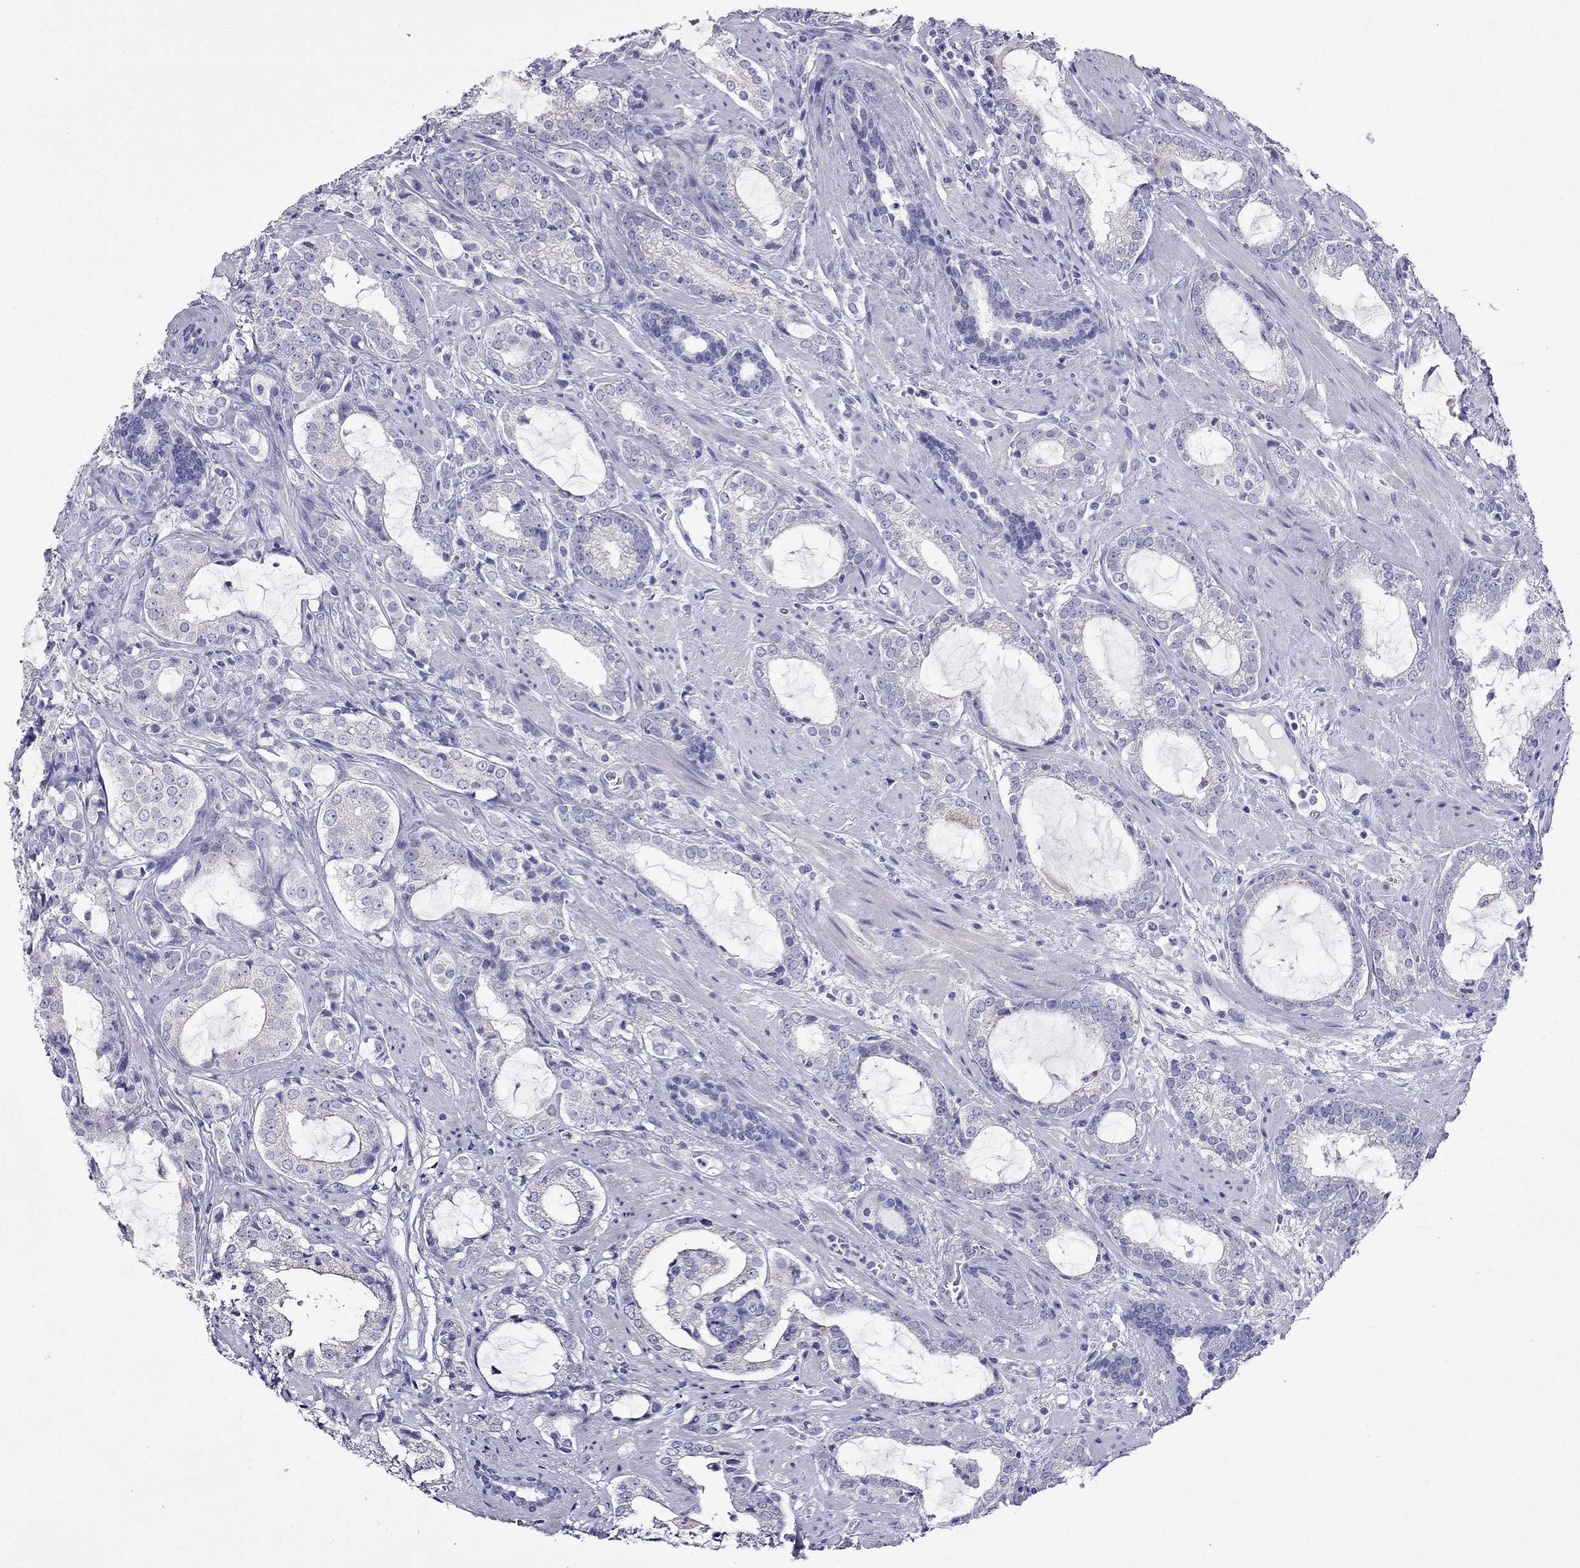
{"staining": {"intensity": "negative", "quantity": "none", "location": "none"}, "tissue": "prostate cancer", "cell_type": "Tumor cells", "image_type": "cancer", "snomed": [{"axis": "morphology", "description": "Adenocarcinoma, NOS"}, {"axis": "topography", "description": "Prostate"}], "caption": "Immunohistochemistry image of neoplastic tissue: human prostate adenocarcinoma stained with DAB demonstrates no significant protein expression in tumor cells.", "gene": "TDRD1", "patient": {"sex": "male", "age": 66}}